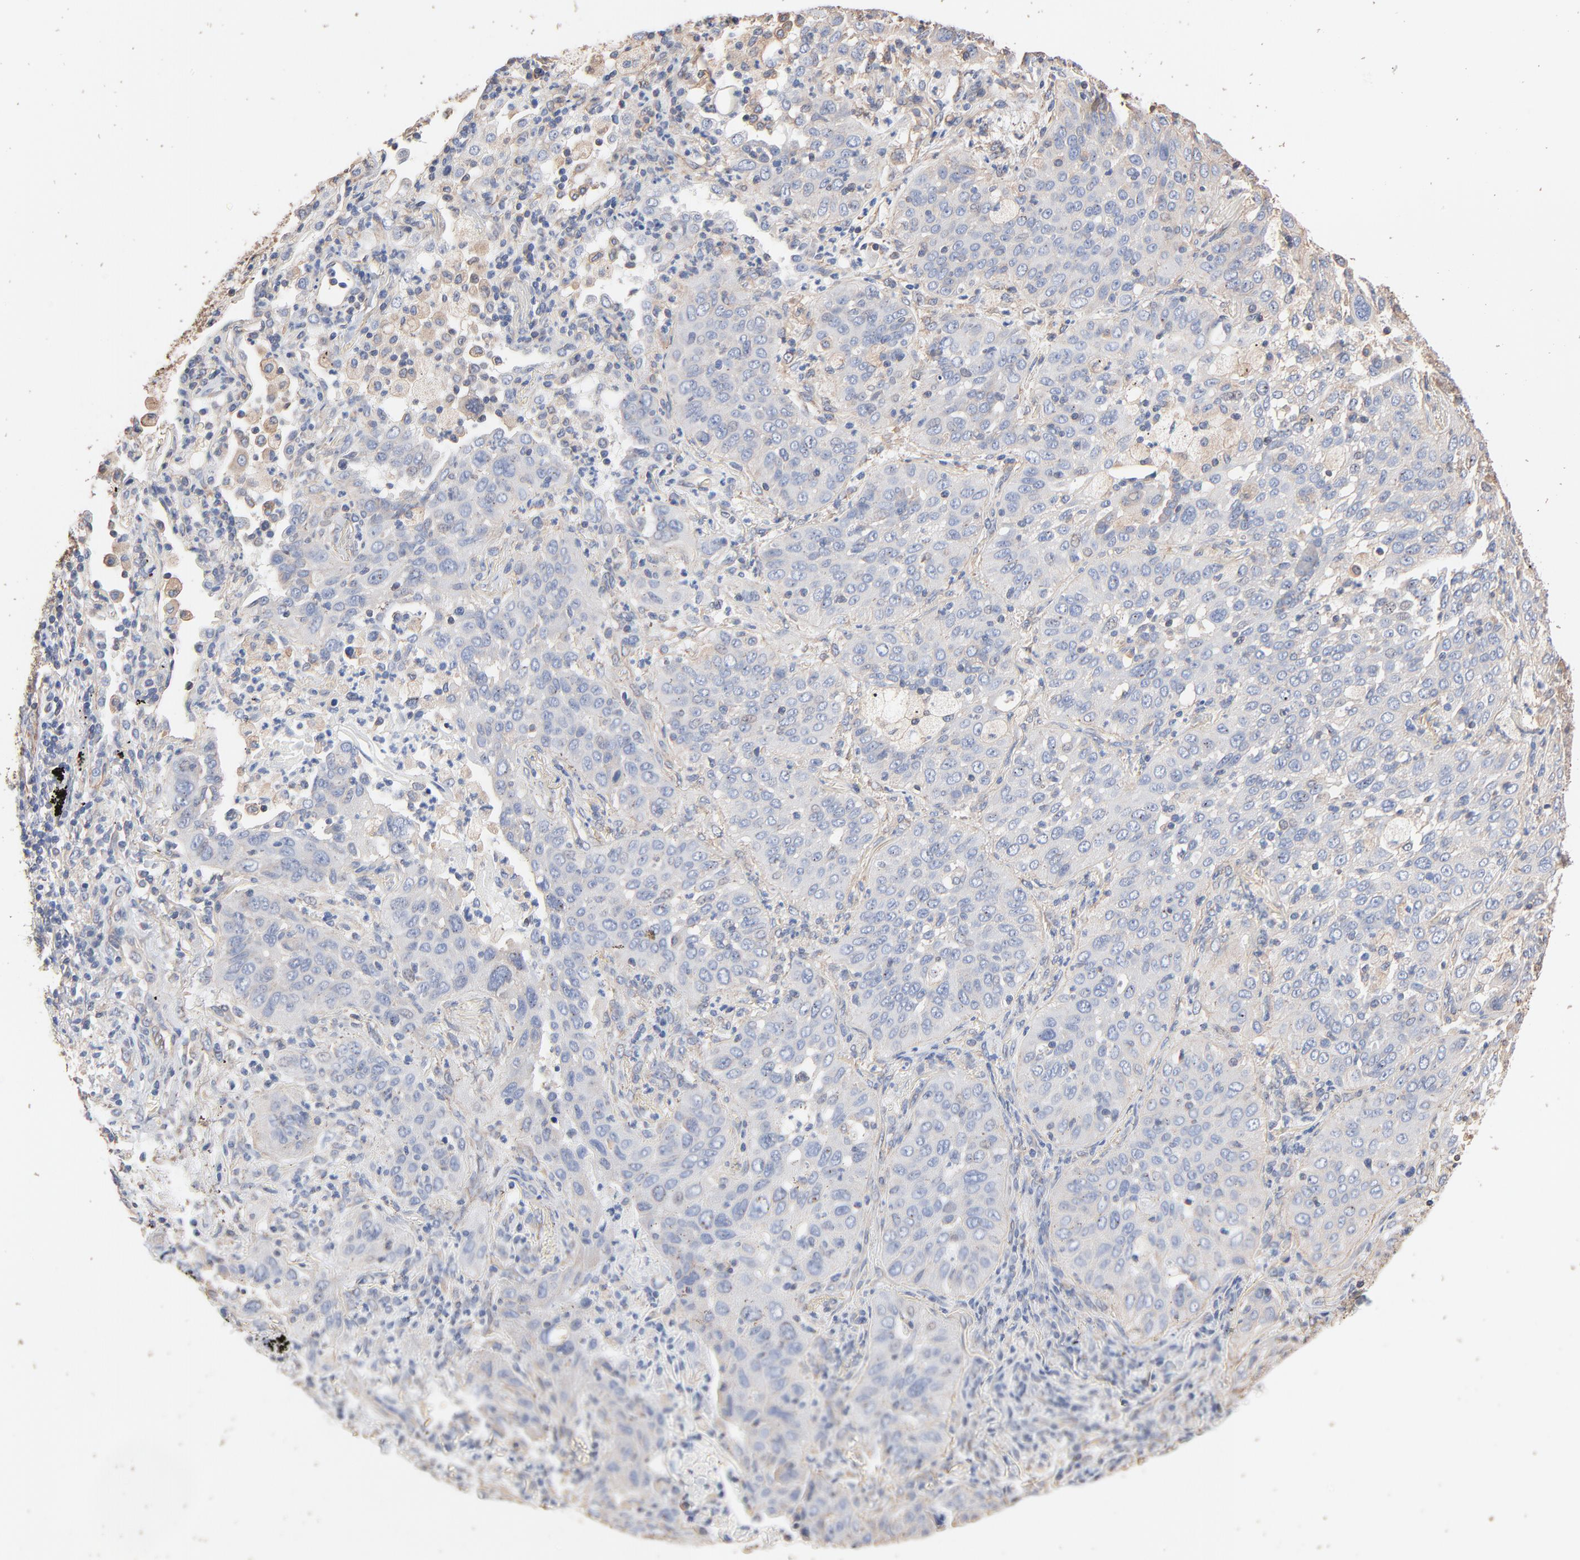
{"staining": {"intensity": "negative", "quantity": "none", "location": "none"}, "tissue": "lung cancer", "cell_type": "Tumor cells", "image_type": "cancer", "snomed": [{"axis": "morphology", "description": "Squamous cell carcinoma, NOS"}, {"axis": "topography", "description": "Lung"}], "caption": "This is an IHC histopathology image of human lung squamous cell carcinoma. There is no staining in tumor cells.", "gene": "ABCD4", "patient": {"sex": "female", "age": 67}}